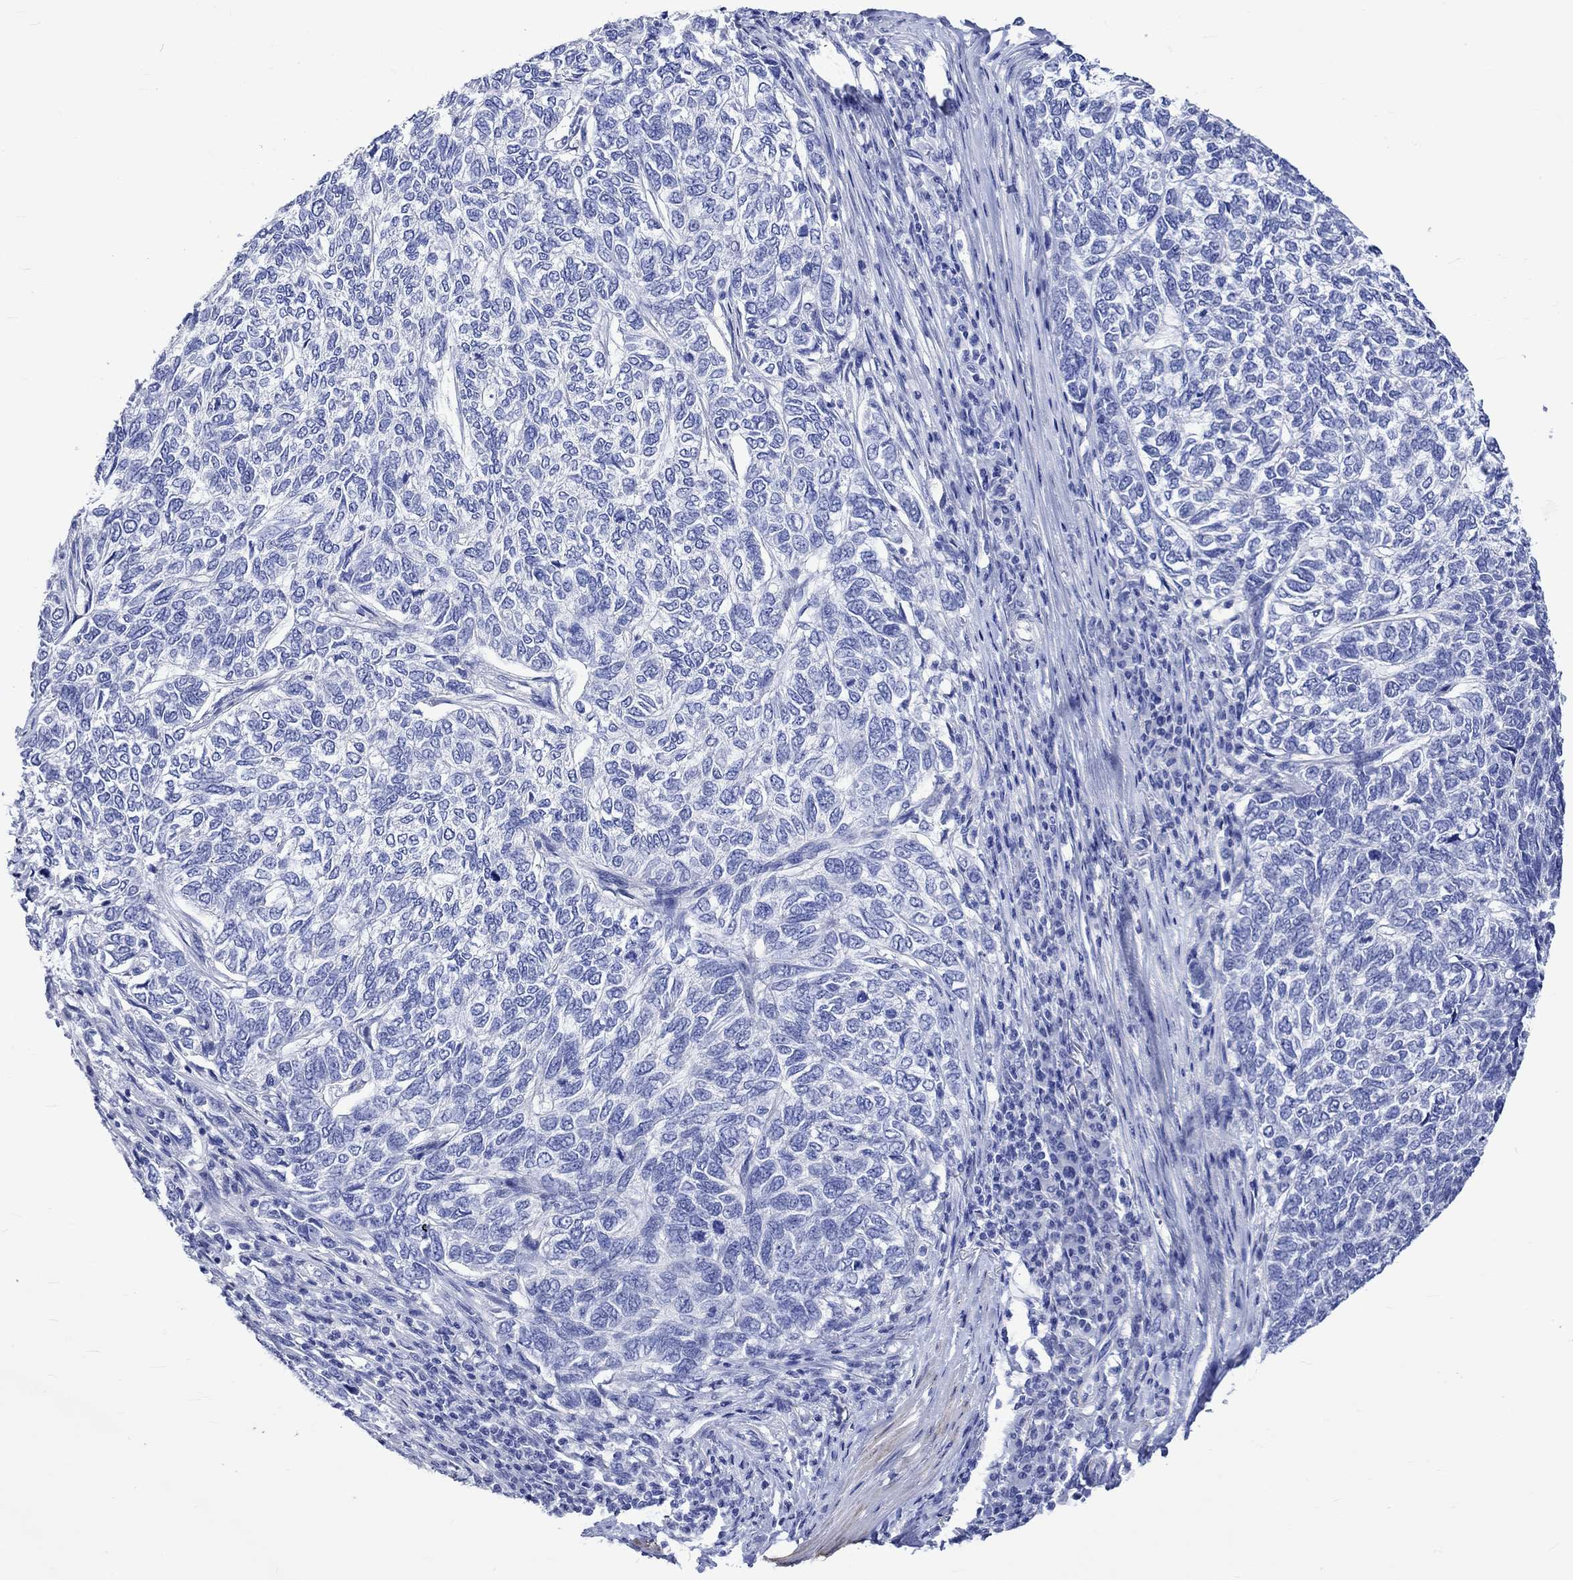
{"staining": {"intensity": "negative", "quantity": "none", "location": "none"}, "tissue": "skin cancer", "cell_type": "Tumor cells", "image_type": "cancer", "snomed": [{"axis": "morphology", "description": "Basal cell carcinoma"}, {"axis": "topography", "description": "Skin"}], "caption": "High power microscopy histopathology image of an immunohistochemistry (IHC) photomicrograph of skin cancer, revealing no significant staining in tumor cells.", "gene": "CRYAB", "patient": {"sex": "female", "age": 65}}